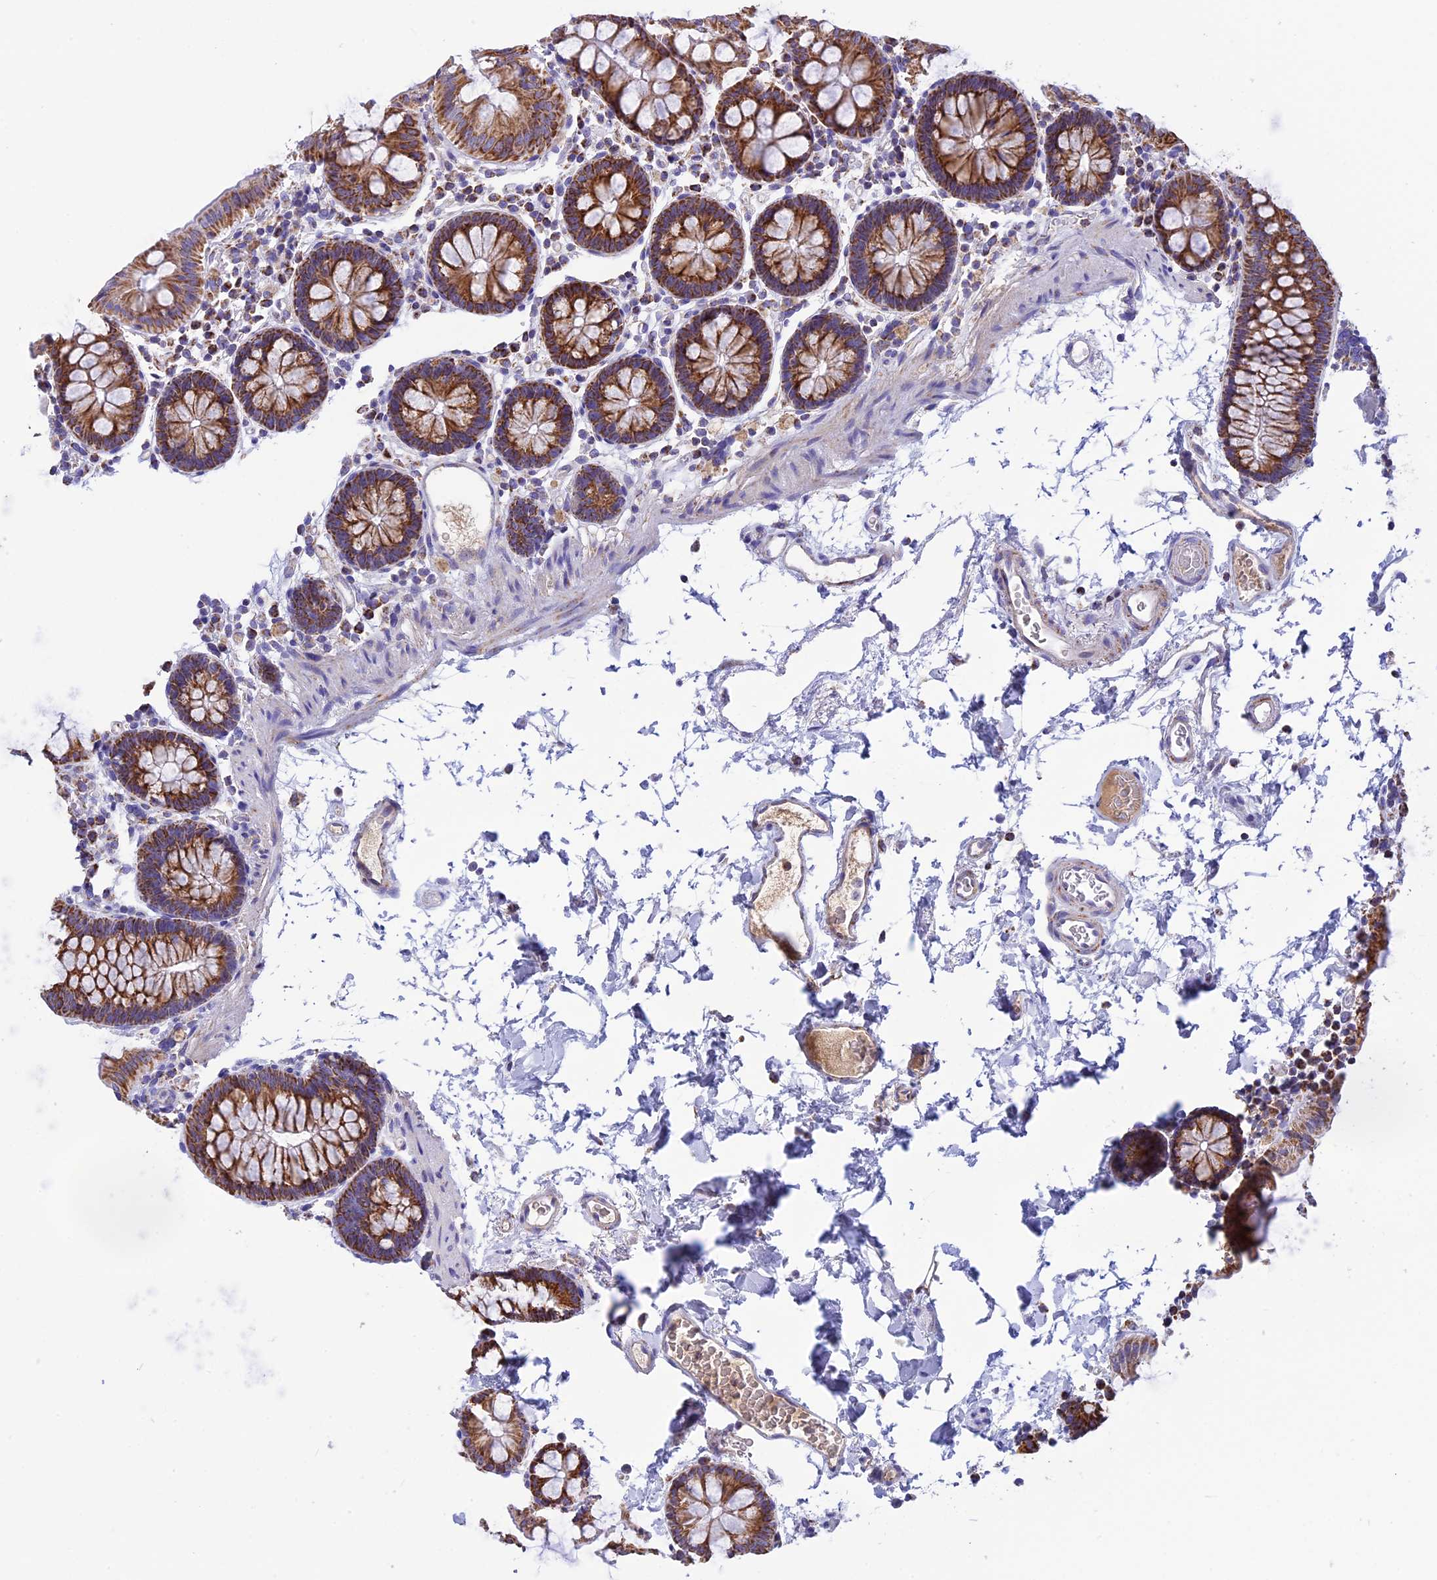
{"staining": {"intensity": "weak", "quantity": "25%-75%", "location": "cytoplasmic/membranous"}, "tissue": "colon", "cell_type": "Endothelial cells", "image_type": "normal", "snomed": [{"axis": "morphology", "description": "Normal tissue, NOS"}, {"axis": "topography", "description": "Colon"}], "caption": "DAB immunohistochemical staining of normal human colon demonstrates weak cytoplasmic/membranous protein positivity in approximately 25%-75% of endothelial cells. The staining was performed using DAB (3,3'-diaminobenzidine) to visualize the protein expression in brown, while the nuclei were stained in blue with hematoxylin (Magnification: 20x).", "gene": "KCNG1", "patient": {"sex": "male", "age": 75}}